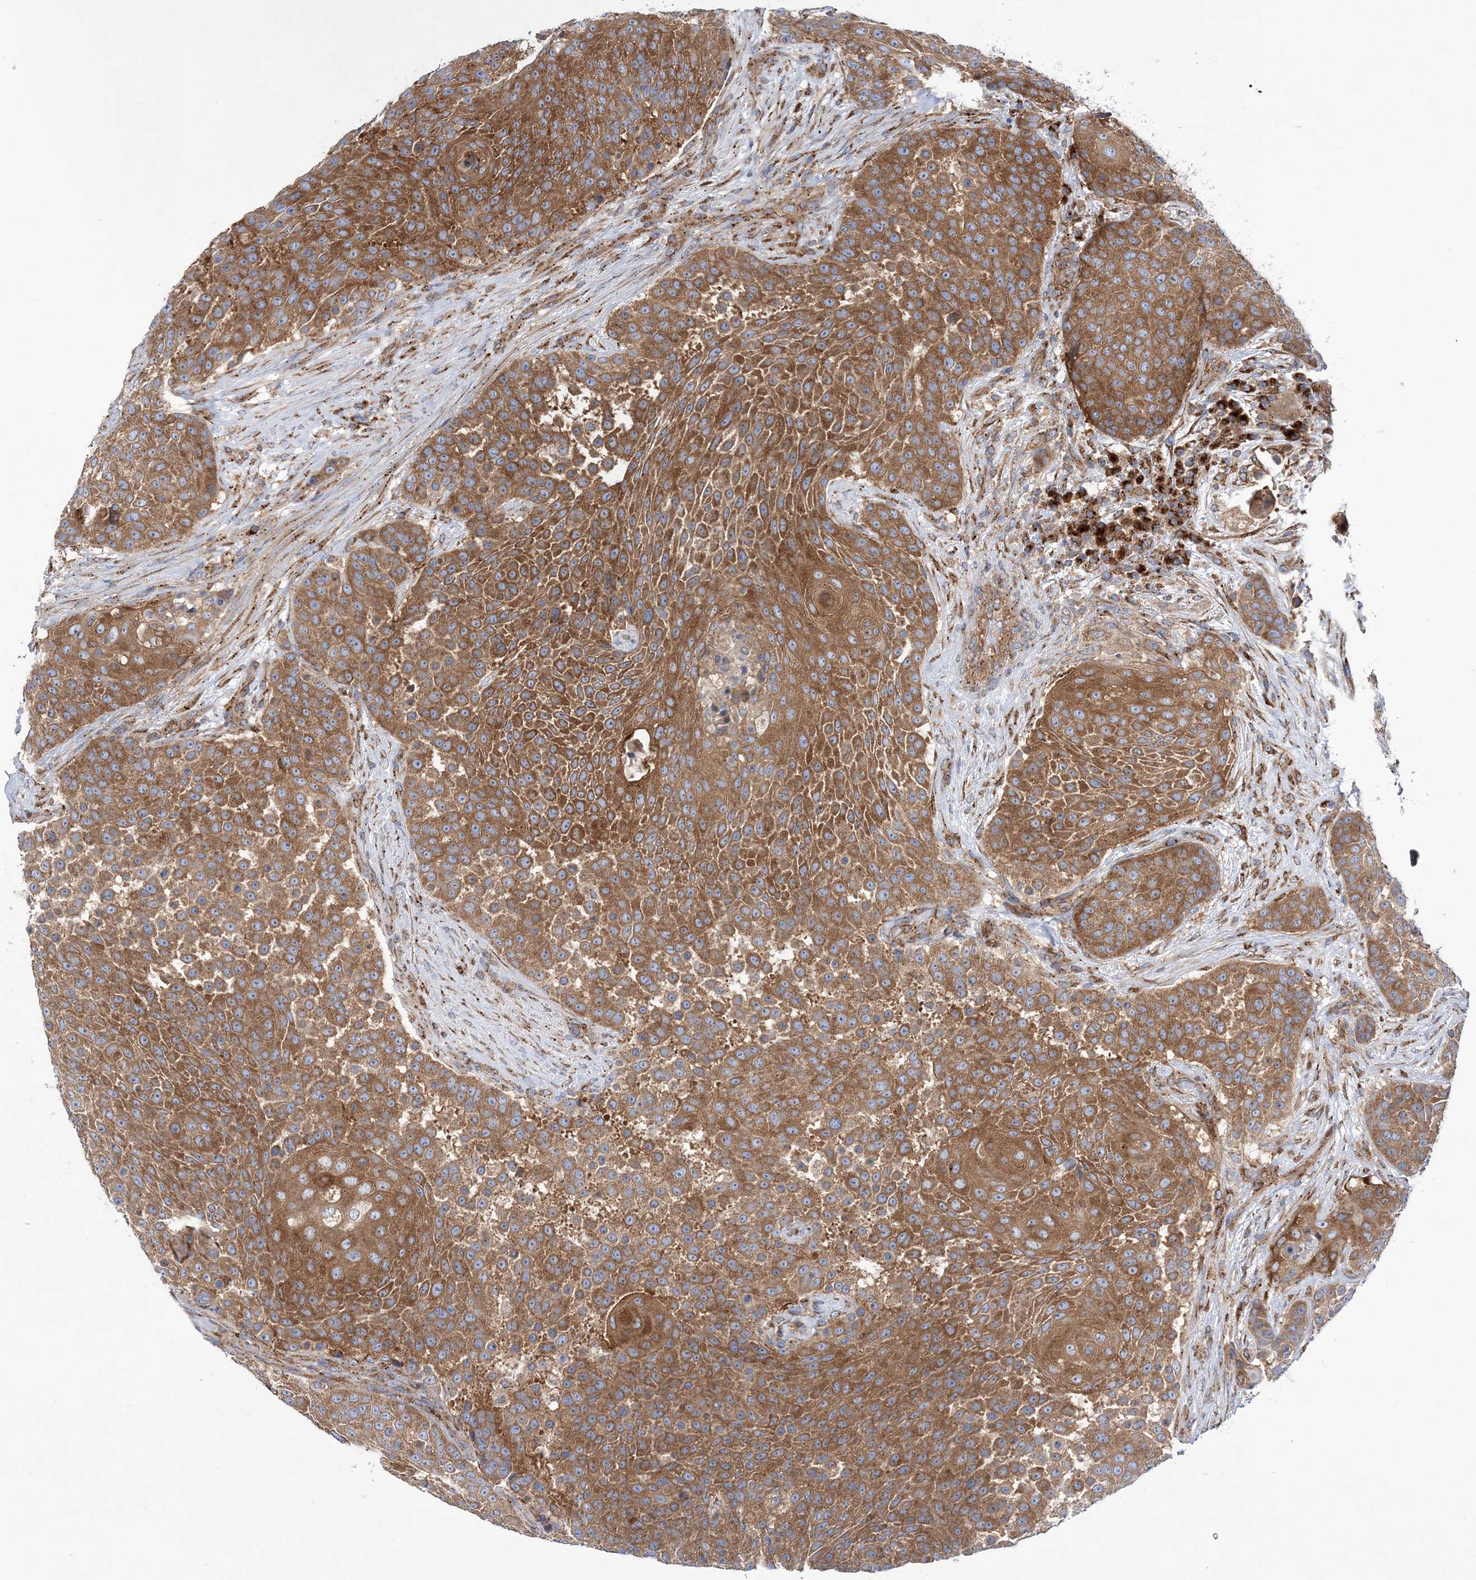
{"staining": {"intensity": "moderate", "quantity": ">75%", "location": "cytoplasmic/membranous"}, "tissue": "urothelial cancer", "cell_type": "Tumor cells", "image_type": "cancer", "snomed": [{"axis": "morphology", "description": "Urothelial carcinoma, High grade"}, {"axis": "topography", "description": "Urinary bladder"}], "caption": "This is a histology image of immunohistochemistry staining of urothelial carcinoma (high-grade), which shows moderate staining in the cytoplasmic/membranous of tumor cells.", "gene": "COPB2", "patient": {"sex": "female", "age": 63}}